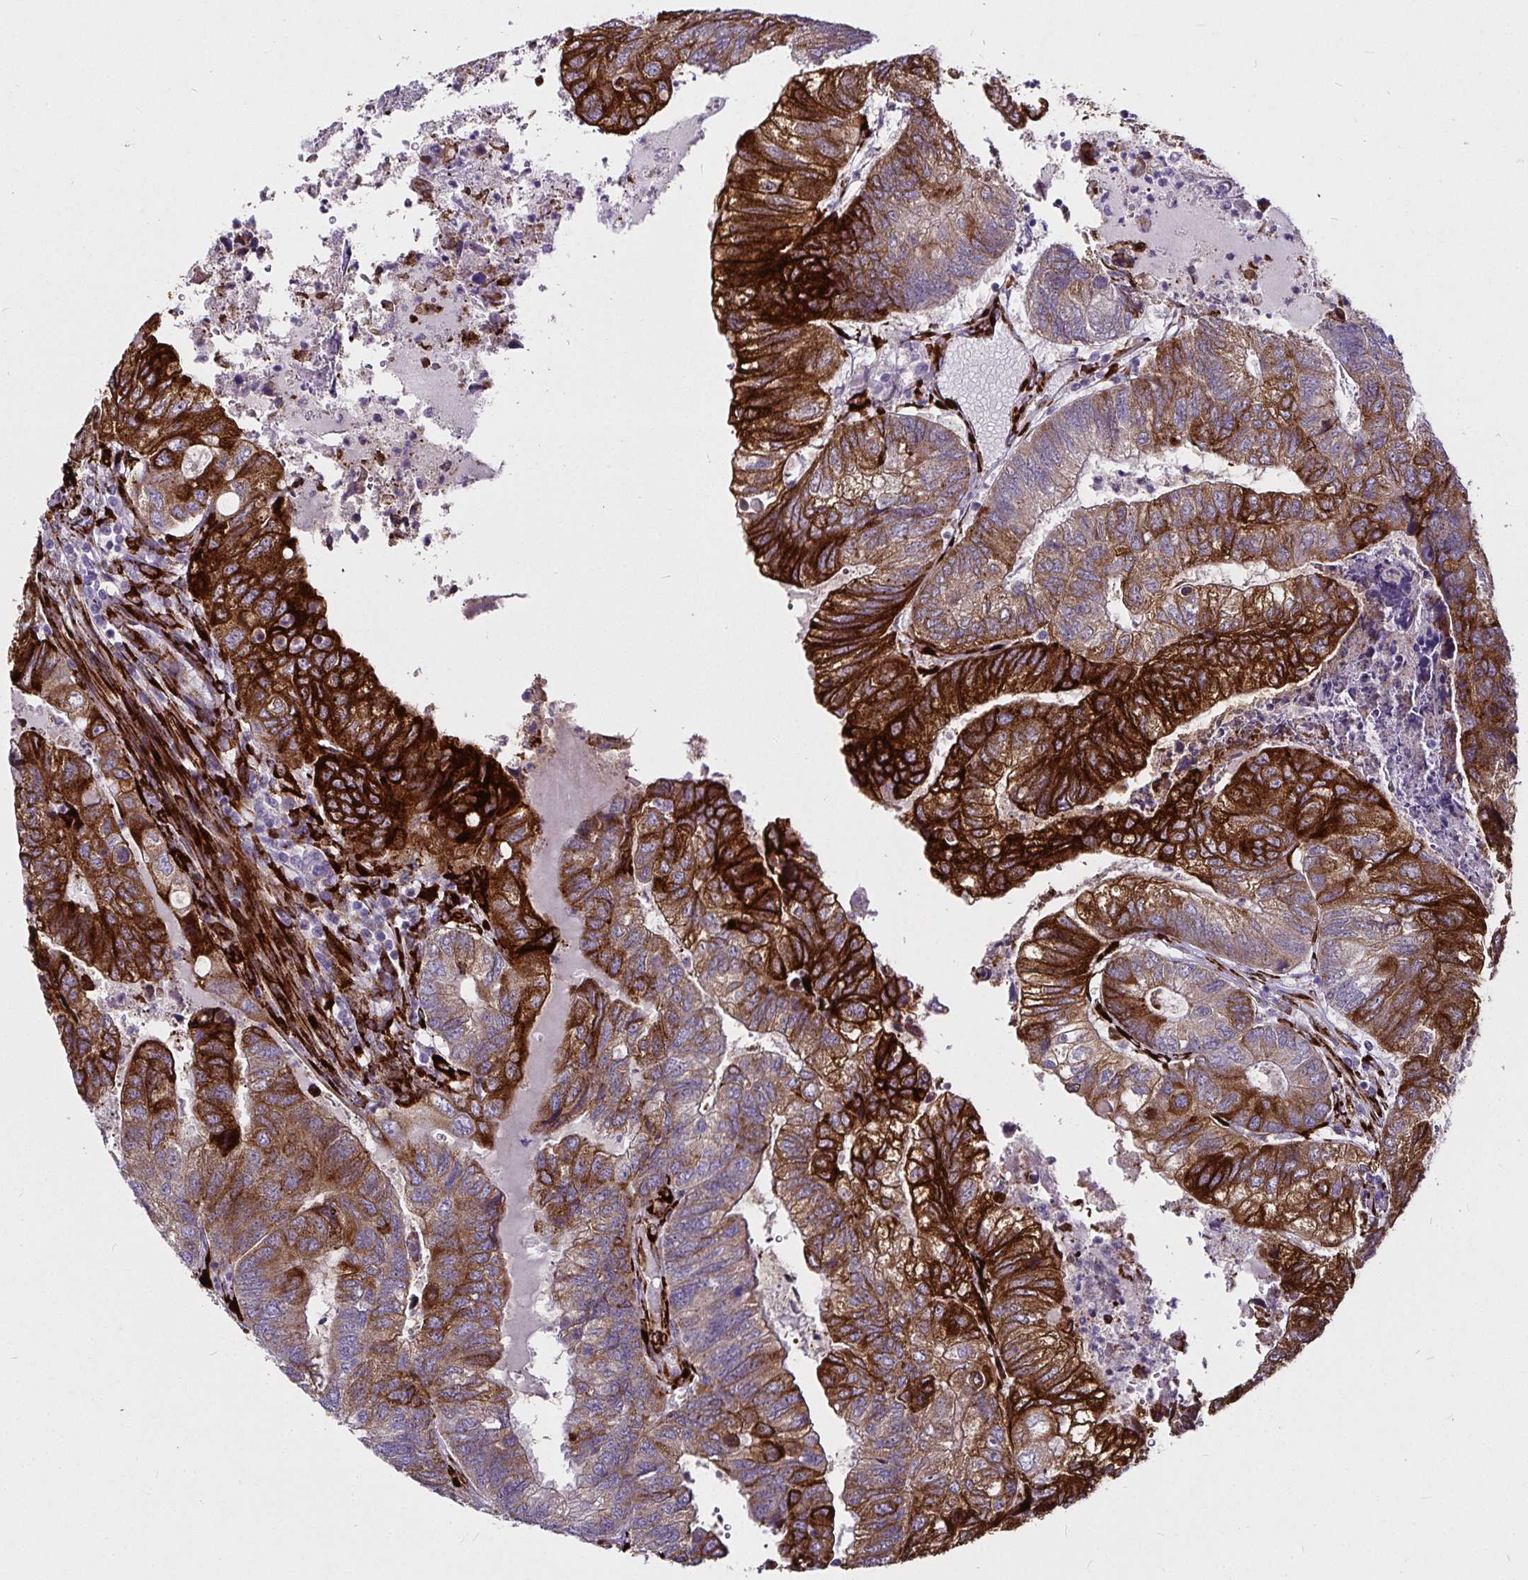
{"staining": {"intensity": "strong", "quantity": "25%-75%", "location": "cytoplasmic/membranous"}, "tissue": "colorectal cancer", "cell_type": "Tumor cells", "image_type": "cancer", "snomed": [{"axis": "morphology", "description": "Adenocarcinoma, NOS"}, {"axis": "topography", "description": "Colon"}], "caption": "The micrograph displays staining of adenocarcinoma (colorectal), revealing strong cytoplasmic/membranous protein staining (brown color) within tumor cells. (DAB (3,3'-diaminobenzidine) = brown stain, brightfield microscopy at high magnification).", "gene": "P4HA2", "patient": {"sex": "female", "age": 67}}